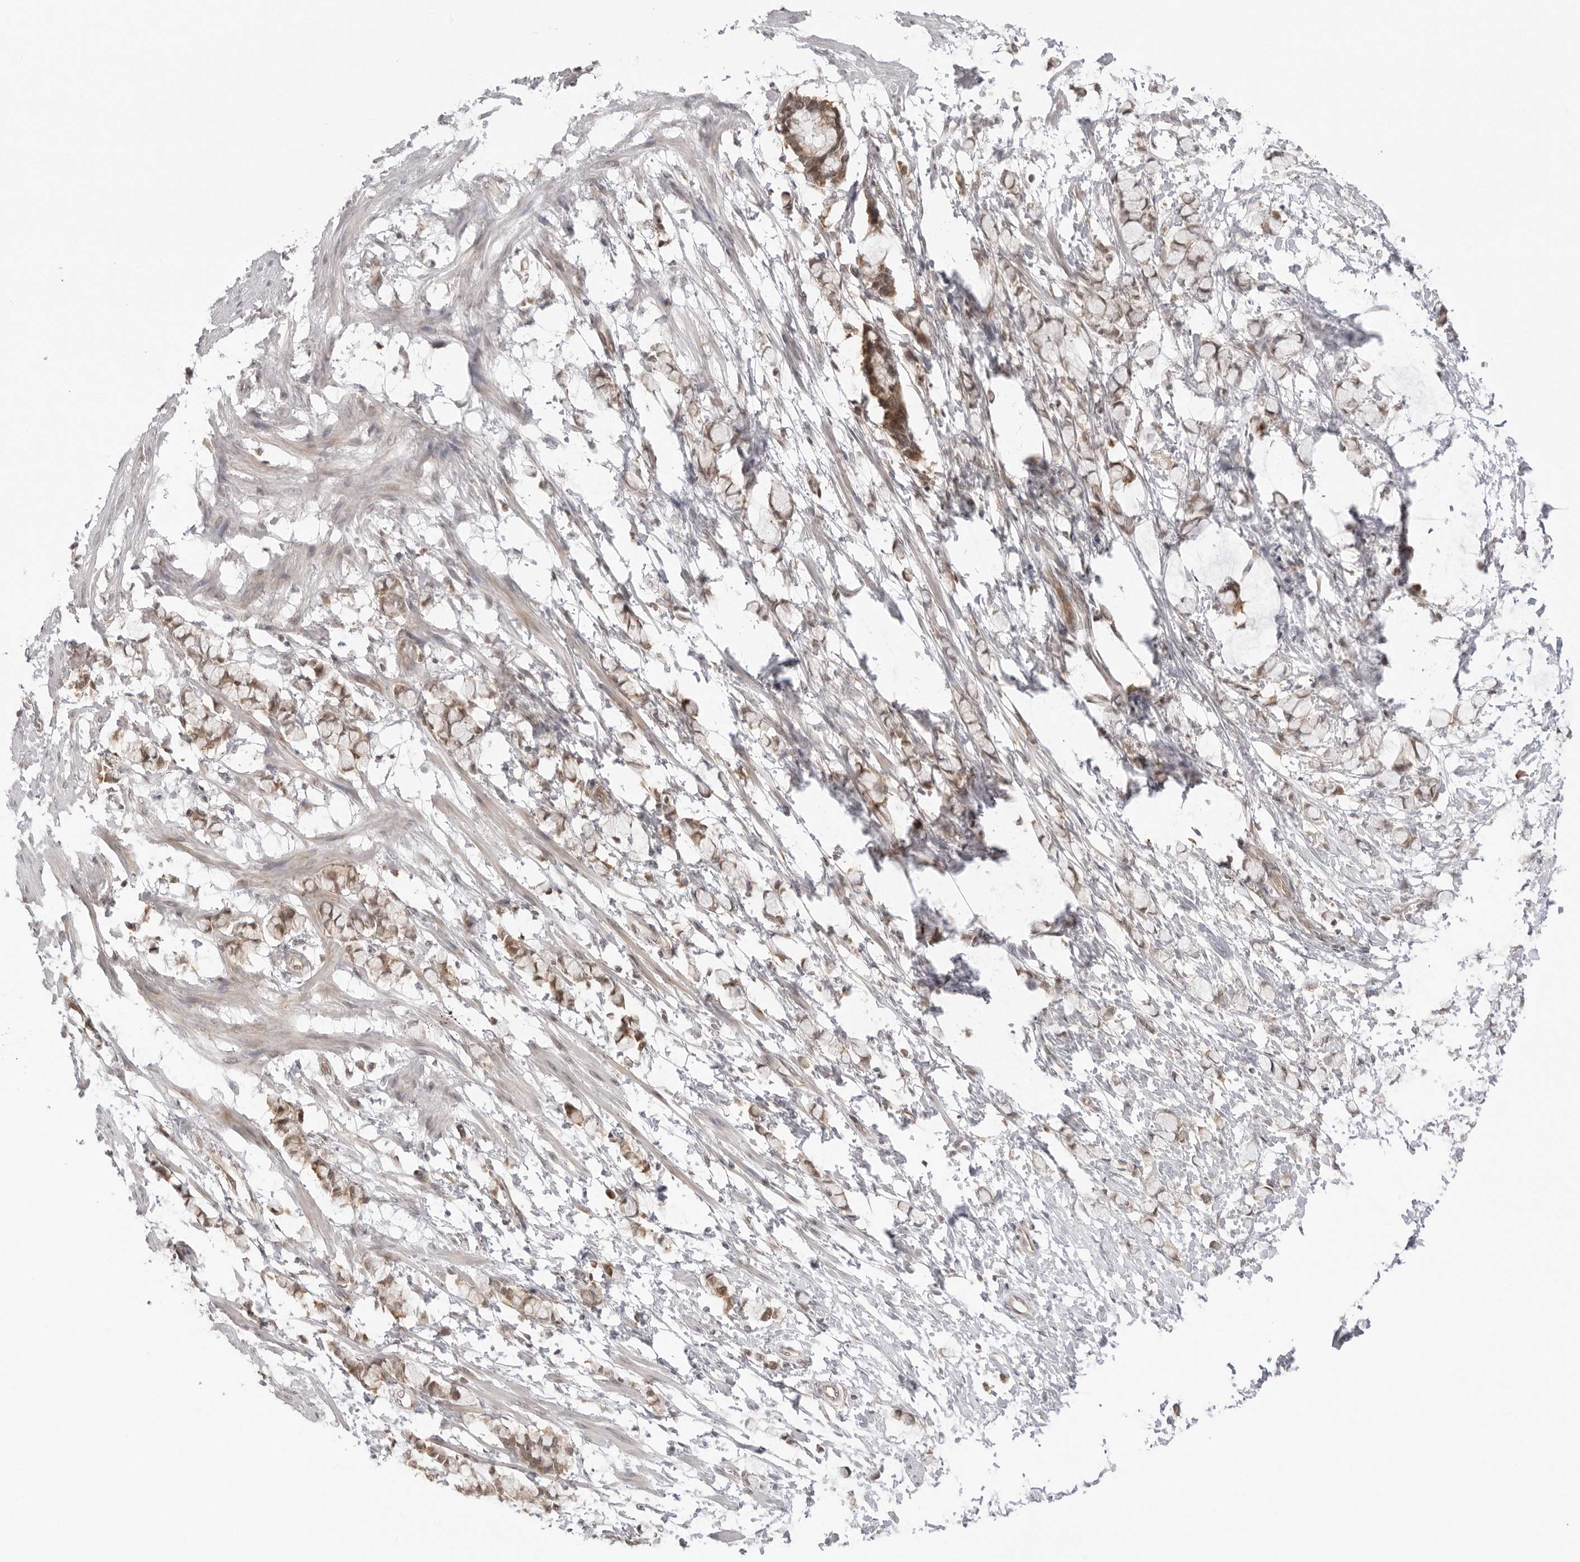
{"staining": {"intensity": "weak", "quantity": "25%-75%", "location": "cytoplasmic/membranous,nuclear"}, "tissue": "smooth muscle", "cell_type": "Smooth muscle cells", "image_type": "normal", "snomed": [{"axis": "morphology", "description": "Normal tissue, NOS"}, {"axis": "morphology", "description": "Adenocarcinoma, NOS"}, {"axis": "topography", "description": "Smooth muscle"}, {"axis": "topography", "description": "Colon"}], "caption": "Smooth muscle cells reveal low levels of weak cytoplasmic/membranous,nuclear expression in about 25%-75% of cells in benign smooth muscle.", "gene": "PRRC2C", "patient": {"sex": "male", "age": 14}}